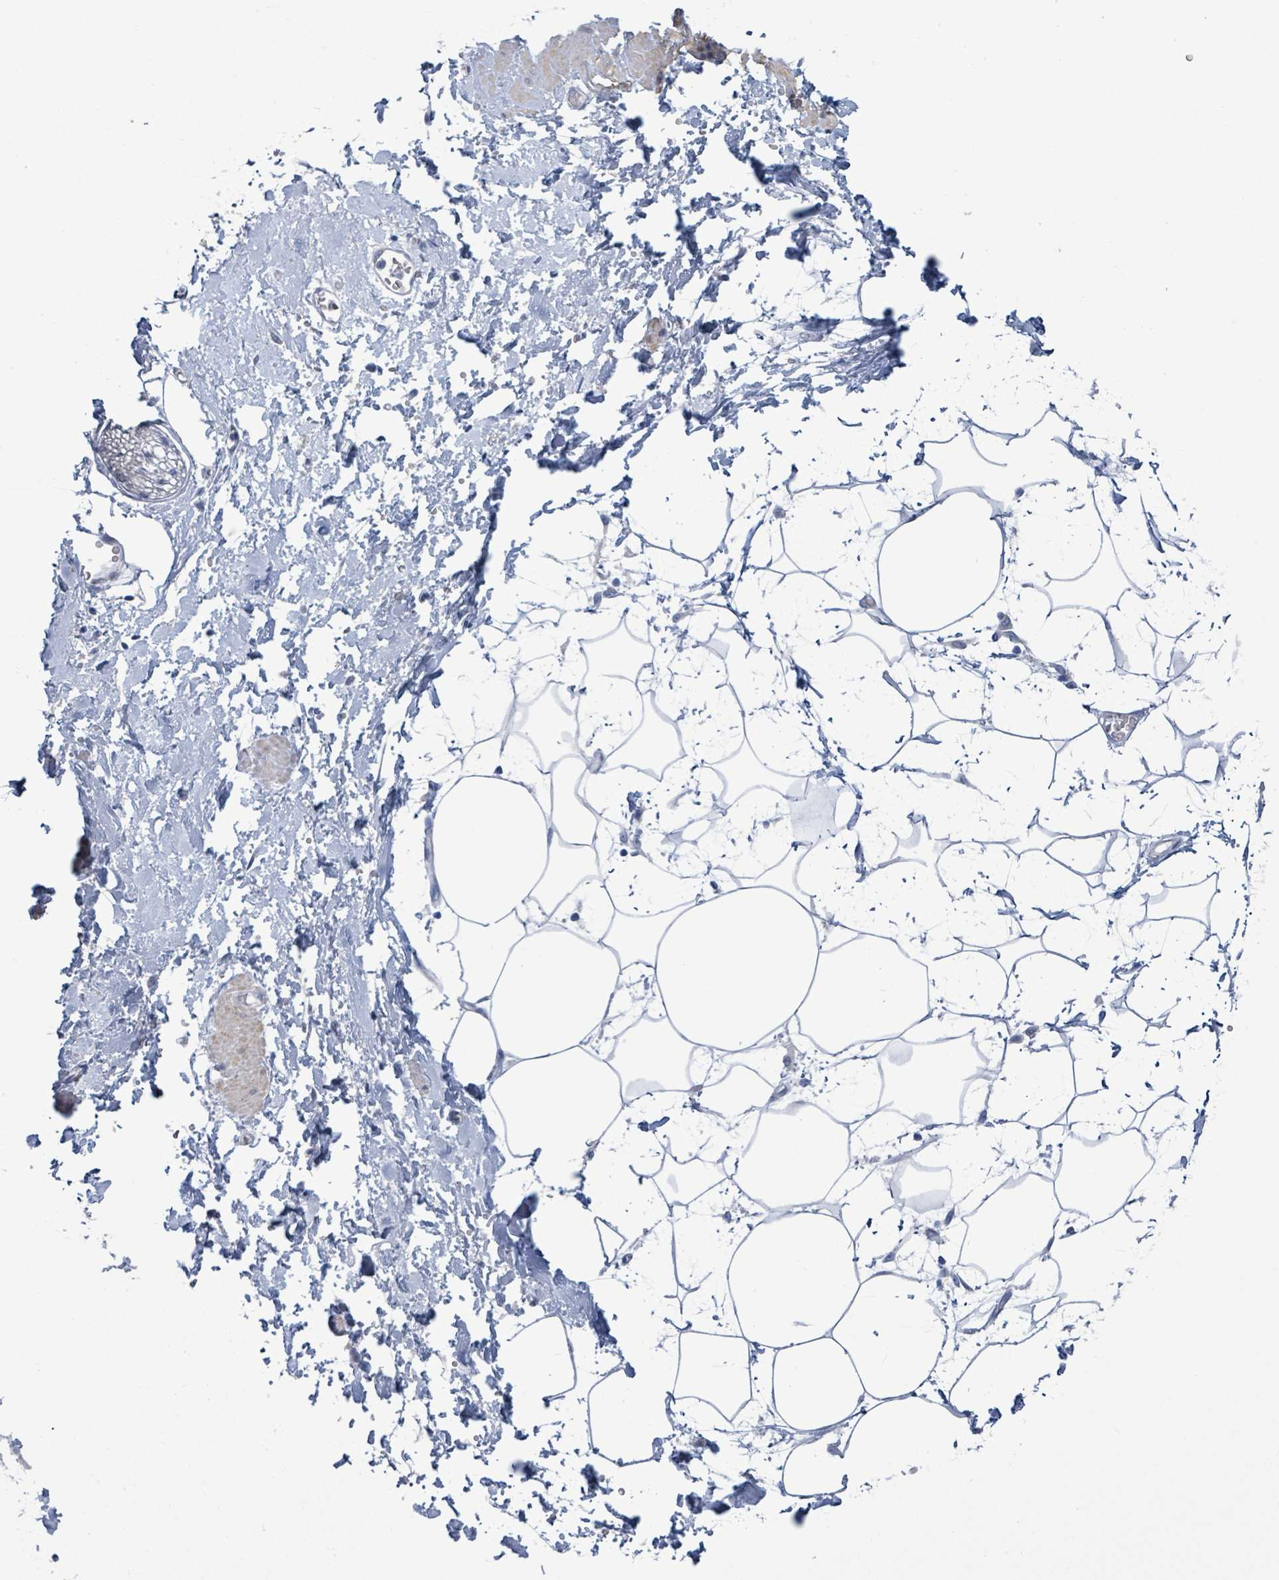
{"staining": {"intensity": "negative", "quantity": "none", "location": "none"}, "tissue": "adipose tissue", "cell_type": "Adipocytes", "image_type": "normal", "snomed": [{"axis": "morphology", "description": "Normal tissue, NOS"}, {"axis": "topography", "description": "Prostate"}, {"axis": "topography", "description": "Peripheral nerve tissue"}], "caption": "The immunohistochemistry histopathology image has no significant expression in adipocytes of adipose tissue.", "gene": "PKLR", "patient": {"sex": "male", "age": 55}}